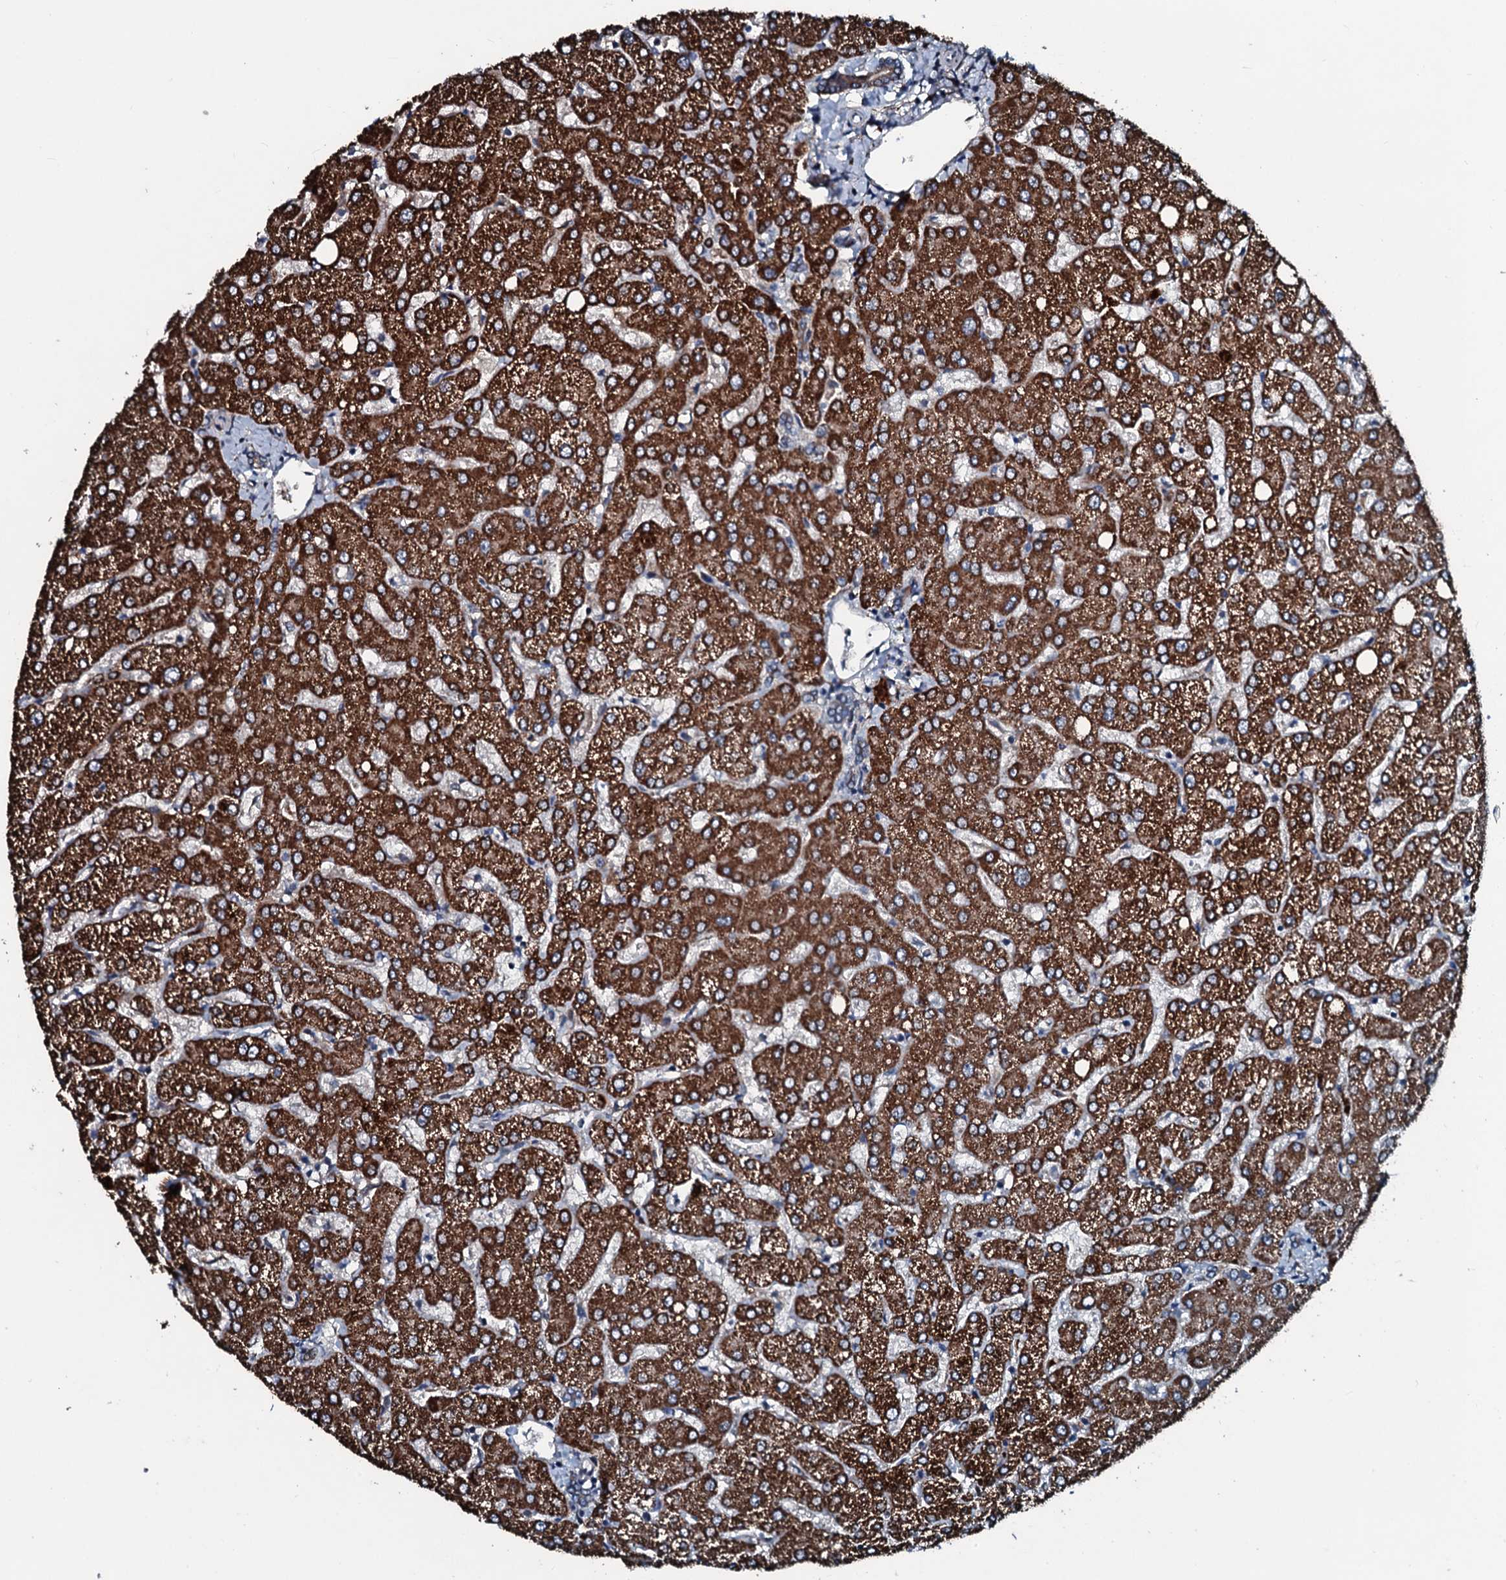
{"staining": {"intensity": "negative", "quantity": "none", "location": "none"}, "tissue": "liver", "cell_type": "Cholangiocytes", "image_type": "normal", "snomed": [{"axis": "morphology", "description": "Normal tissue, NOS"}, {"axis": "topography", "description": "Liver"}], "caption": "This photomicrograph is of normal liver stained with IHC to label a protein in brown with the nuclei are counter-stained blue. There is no expression in cholangiocytes. Brightfield microscopy of IHC stained with DAB (3,3'-diaminobenzidine) (brown) and hematoxylin (blue), captured at high magnification.", "gene": "ACSS3", "patient": {"sex": "female", "age": 54}}